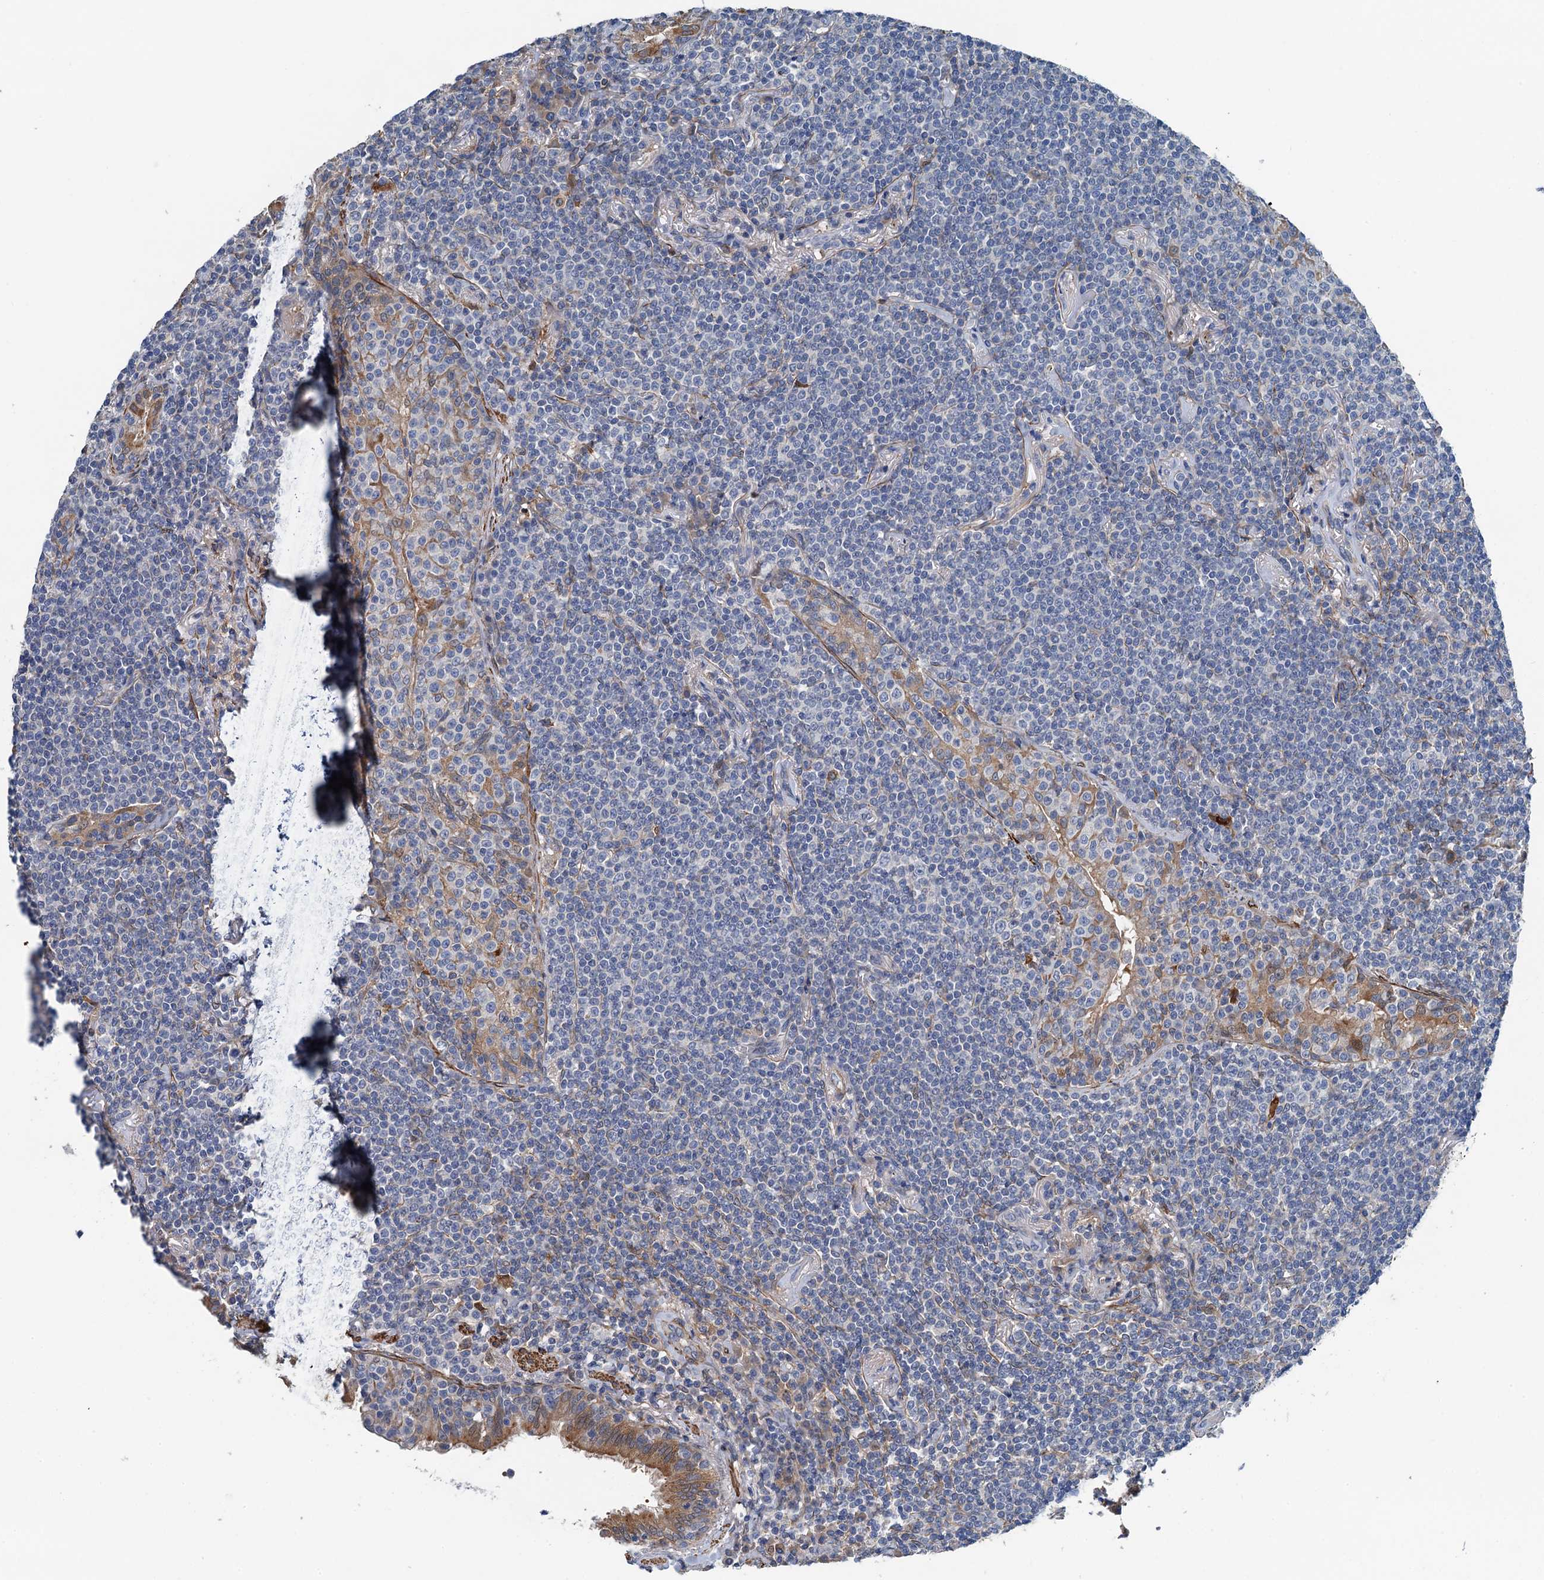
{"staining": {"intensity": "negative", "quantity": "none", "location": "none"}, "tissue": "lymphoma", "cell_type": "Tumor cells", "image_type": "cancer", "snomed": [{"axis": "morphology", "description": "Malignant lymphoma, non-Hodgkin's type, Low grade"}, {"axis": "topography", "description": "Lung"}], "caption": "This is an immunohistochemistry photomicrograph of human lymphoma. There is no expression in tumor cells.", "gene": "CSTPP1", "patient": {"sex": "female", "age": 71}}